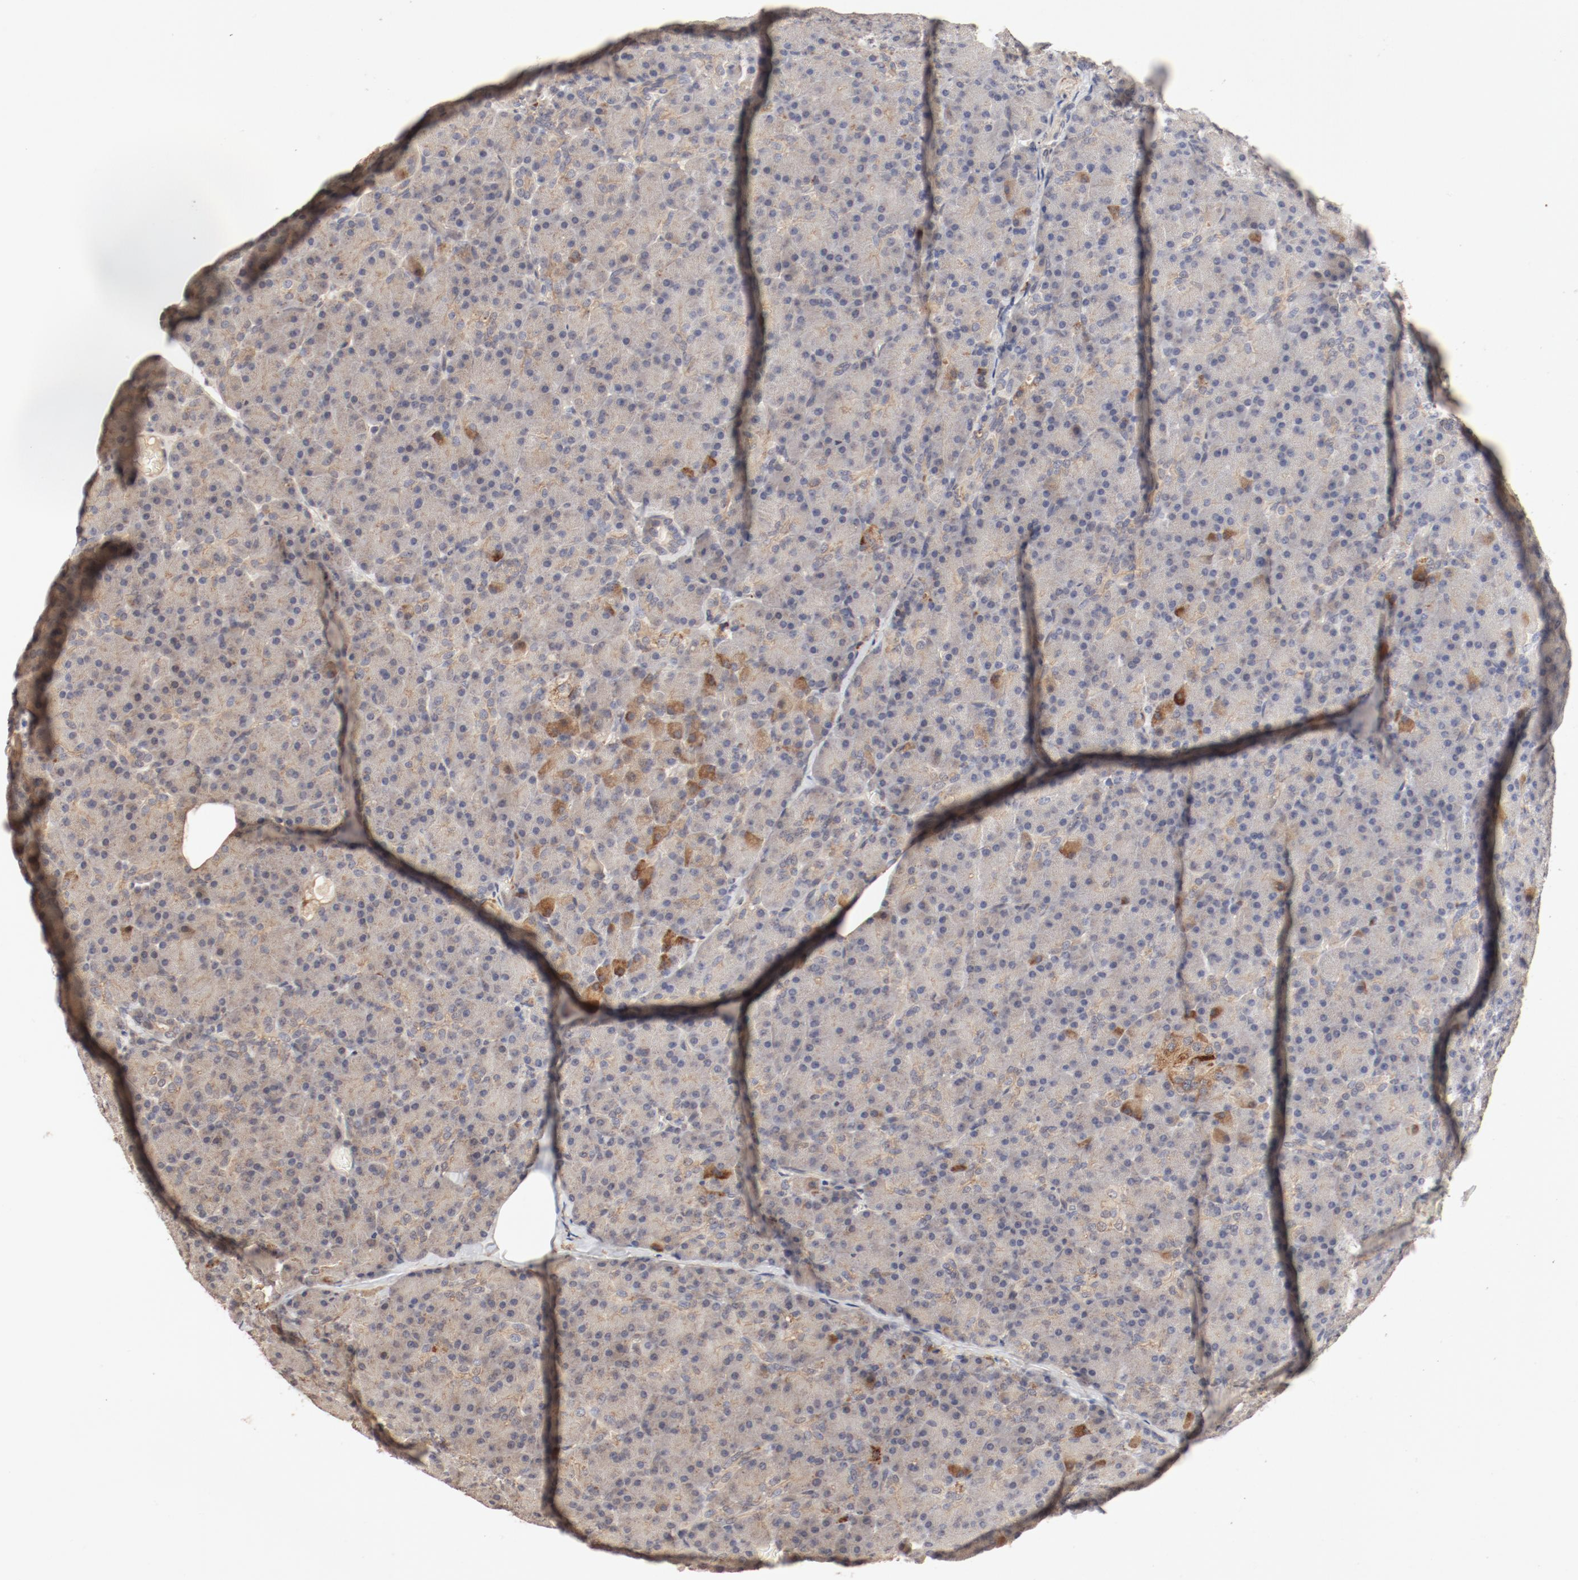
{"staining": {"intensity": "moderate", "quantity": ">75%", "location": "cytoplasmic/membranous"}, "tissue": "pancreas", "cell_type": "Exocrine glandular cells", "image_type": "normal", "snomed": [{"axis": "morphology", "description": "Normal tissue, NOS"}, {"axis": "topography", "description": "Pancreas"}], "caption": "Human pancreas stained with a brown dye demonstrates moderate cytoplasmic/membranous positive expression in about >75% of exocrine glandular cells.", "gene": "IL3RA", "patient": {"sex": "female", "age": 43}}